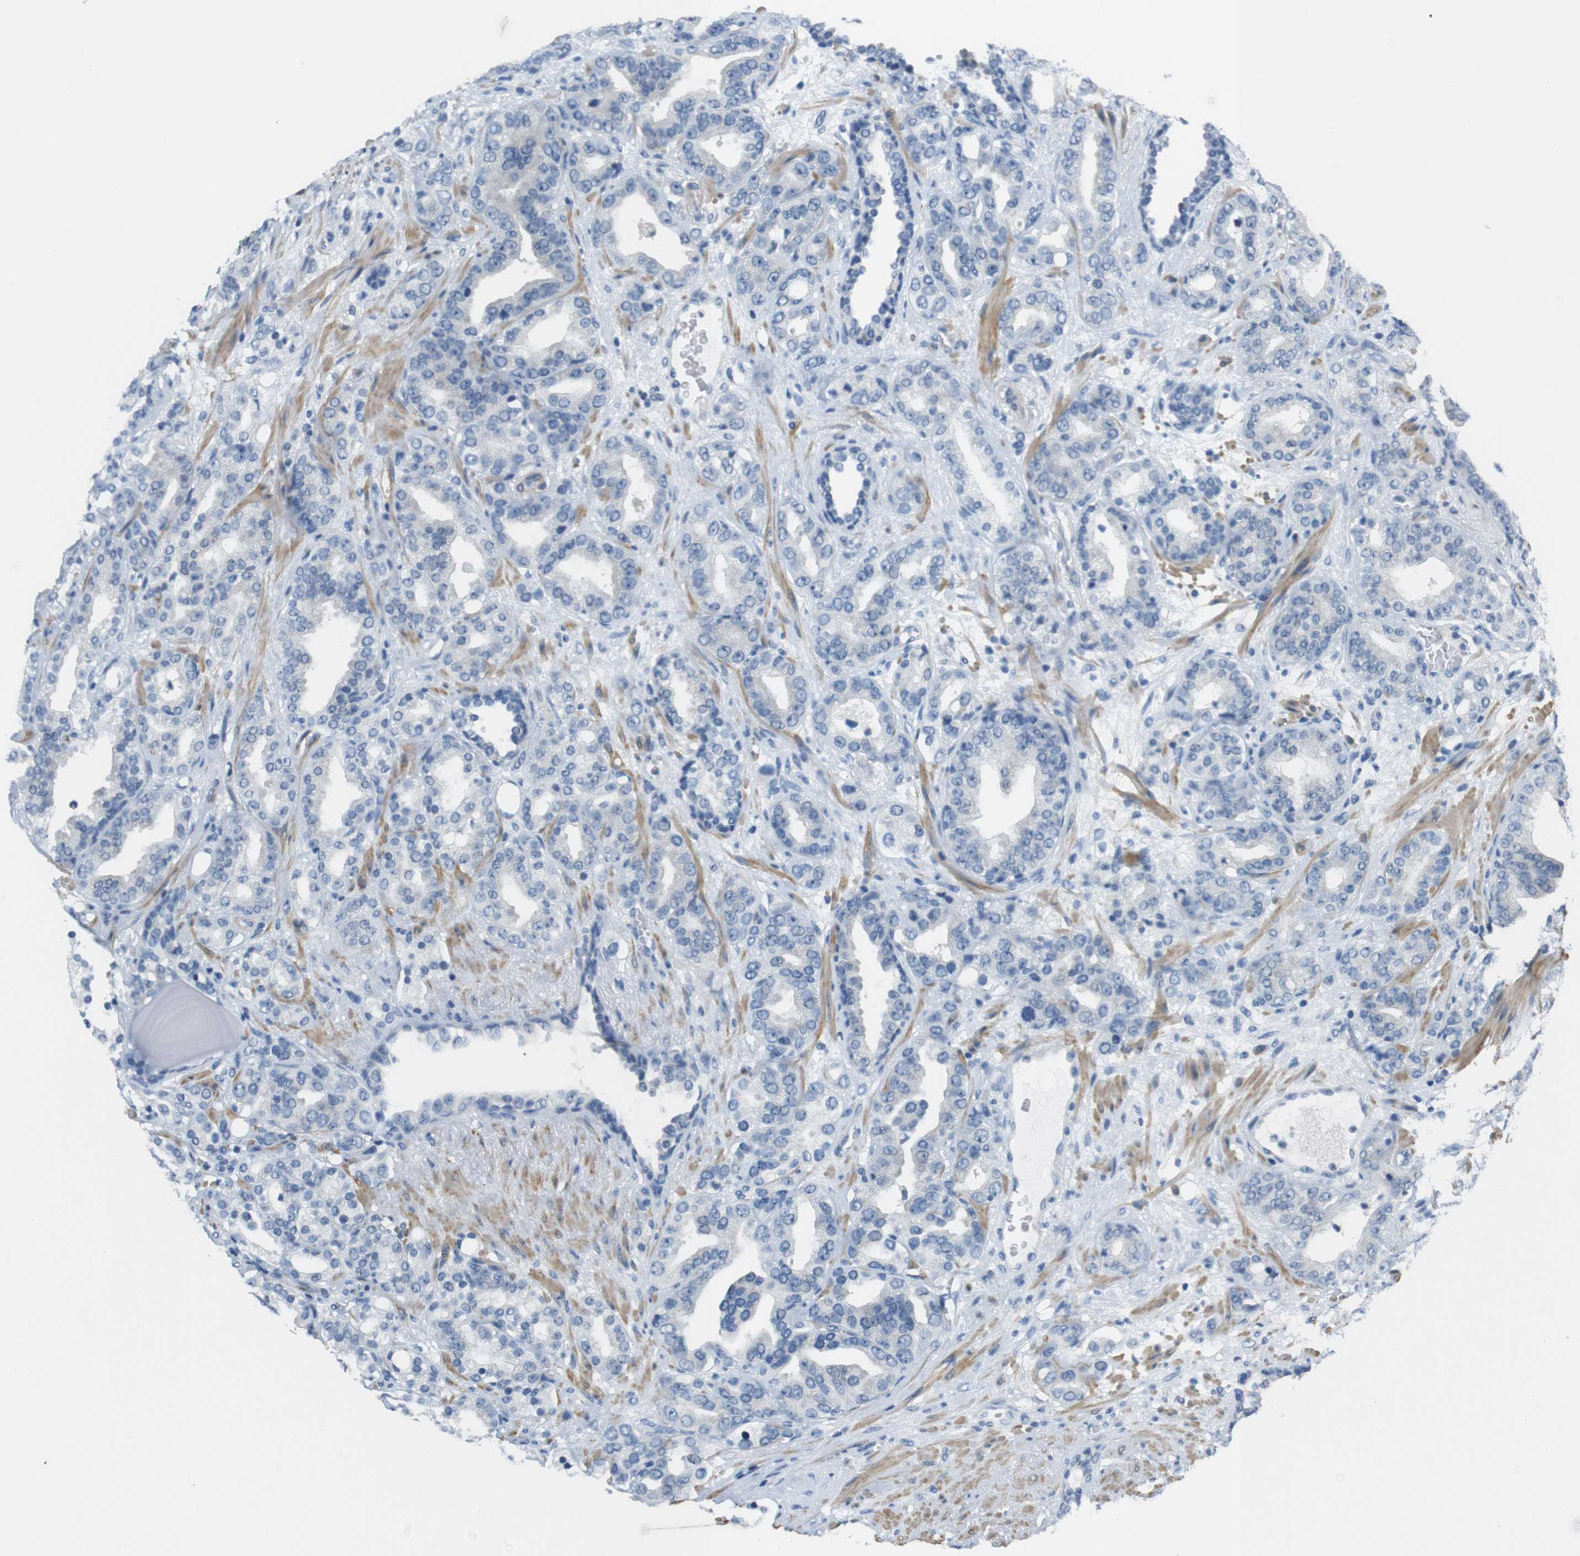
{"staining": {"intensity": "negative", "quantity": "none", "location": "none"}, "tissue": "prostate cancer", "cell_type": "Tumor cells", "image_type": "cancer", "snomed": [{"axis": "morphology", "description": "Adenocarcinoma, Low grade"}, {"axis": "topography", "description": "Prostate"}], "caption": "High power microscopy micrograph of an IHC histopathology image of prostate cancer, revealing no significant expression in tumor cells.", "gene": "HRH2", "patient": {"sex": "male", "age": 63}}